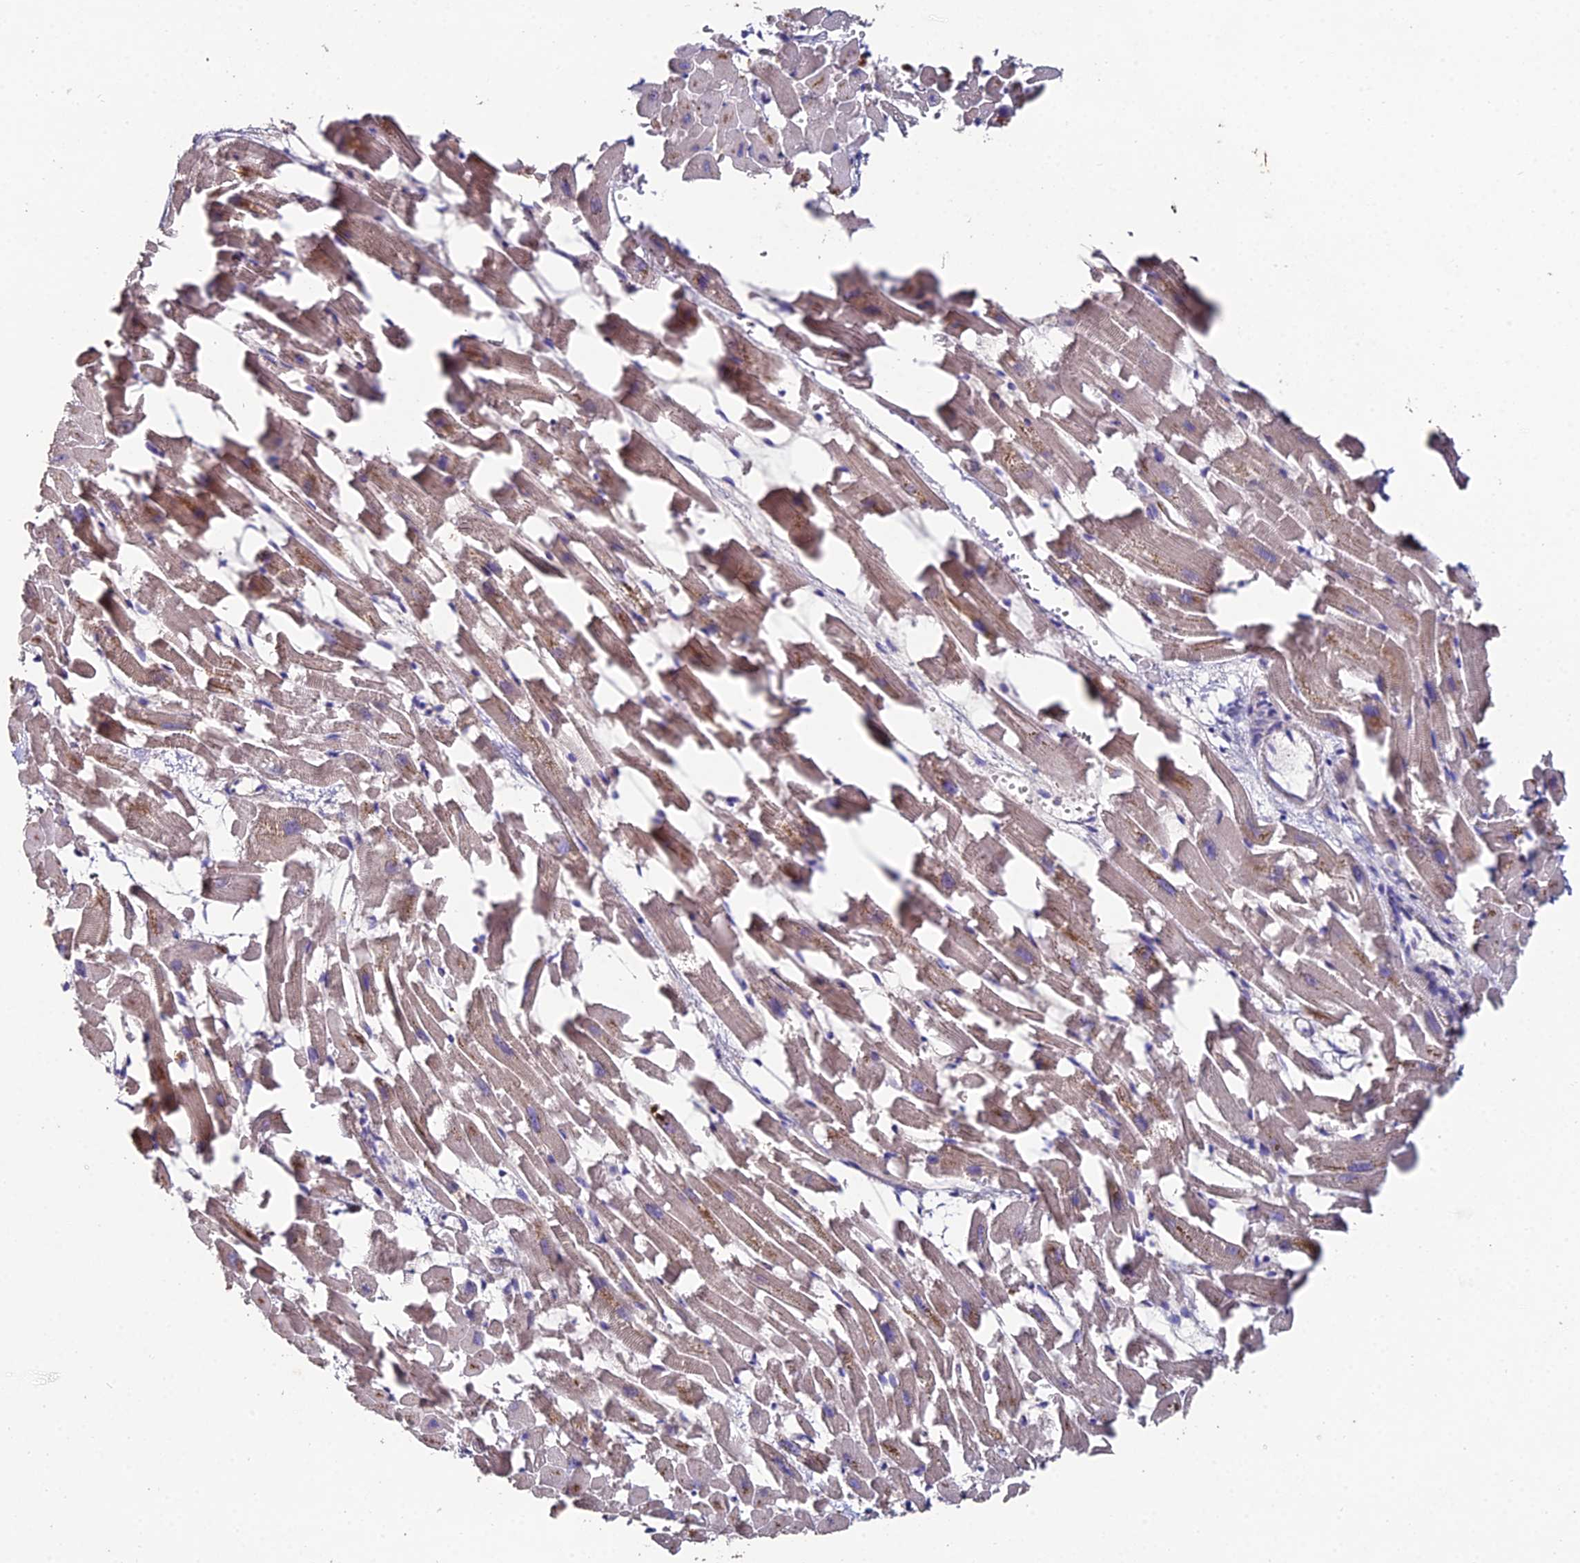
{"staining": {"intensity": "weak", "quantity": "25%-75%", "location": "cytoplasmic/membranous"}, "tissue": "heart muscle", "cell_type": "Cardiomyocytes", "image_type": "normal", "snomed": [{"axis": "morphology", "description": "Normal tissue, NOS"}, {"axis": "topography", "description": "Heart"}], "caption": "Immunohistochemical staining of normal human heart muscle displays weak cytoplasmic/membranous protein staining in about 25%-75% of cardiomyocytes.", "gene": "ESRRG", "patient": {"sex": "female", "age": 64}}